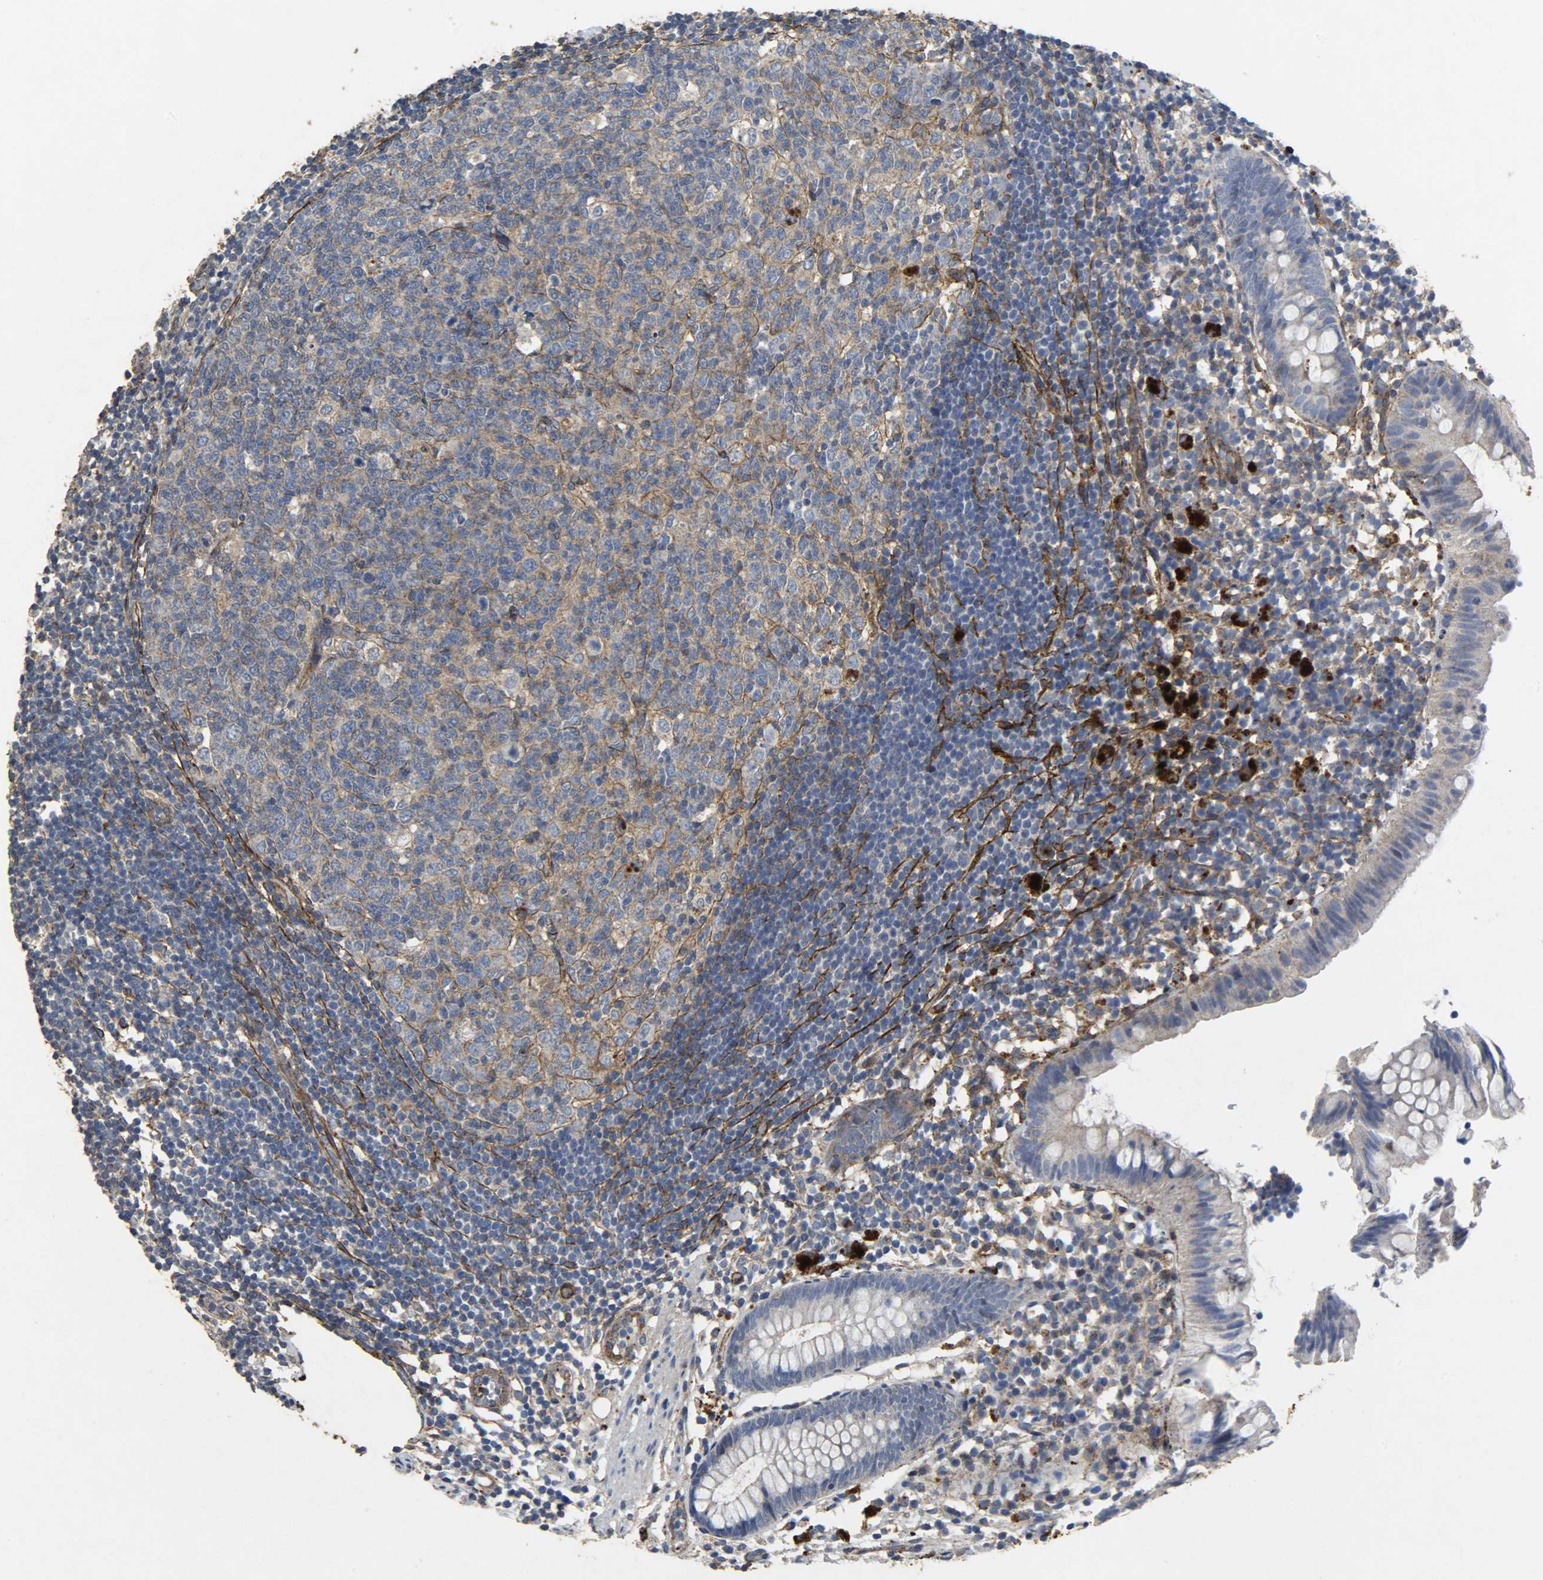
{"staining": {"intensity": "weak", "quantity": "<25%", "location": "cytoplasmic/membranous"}, "tissue": "appendix", "cell_type": "Glandular cells", "image_type": "normal", "snomed": [{"axis": "morphology", "description": "Normal tissue, NOS"}, {"axis": "topography", "description": "Appendix"}], "caption": "Glandular cells are negative for brown protein staining in benign appendix. Nuclei are stained in blue.", "gene": "TPM4", "patient": {"sex": "male", "age": 38}}